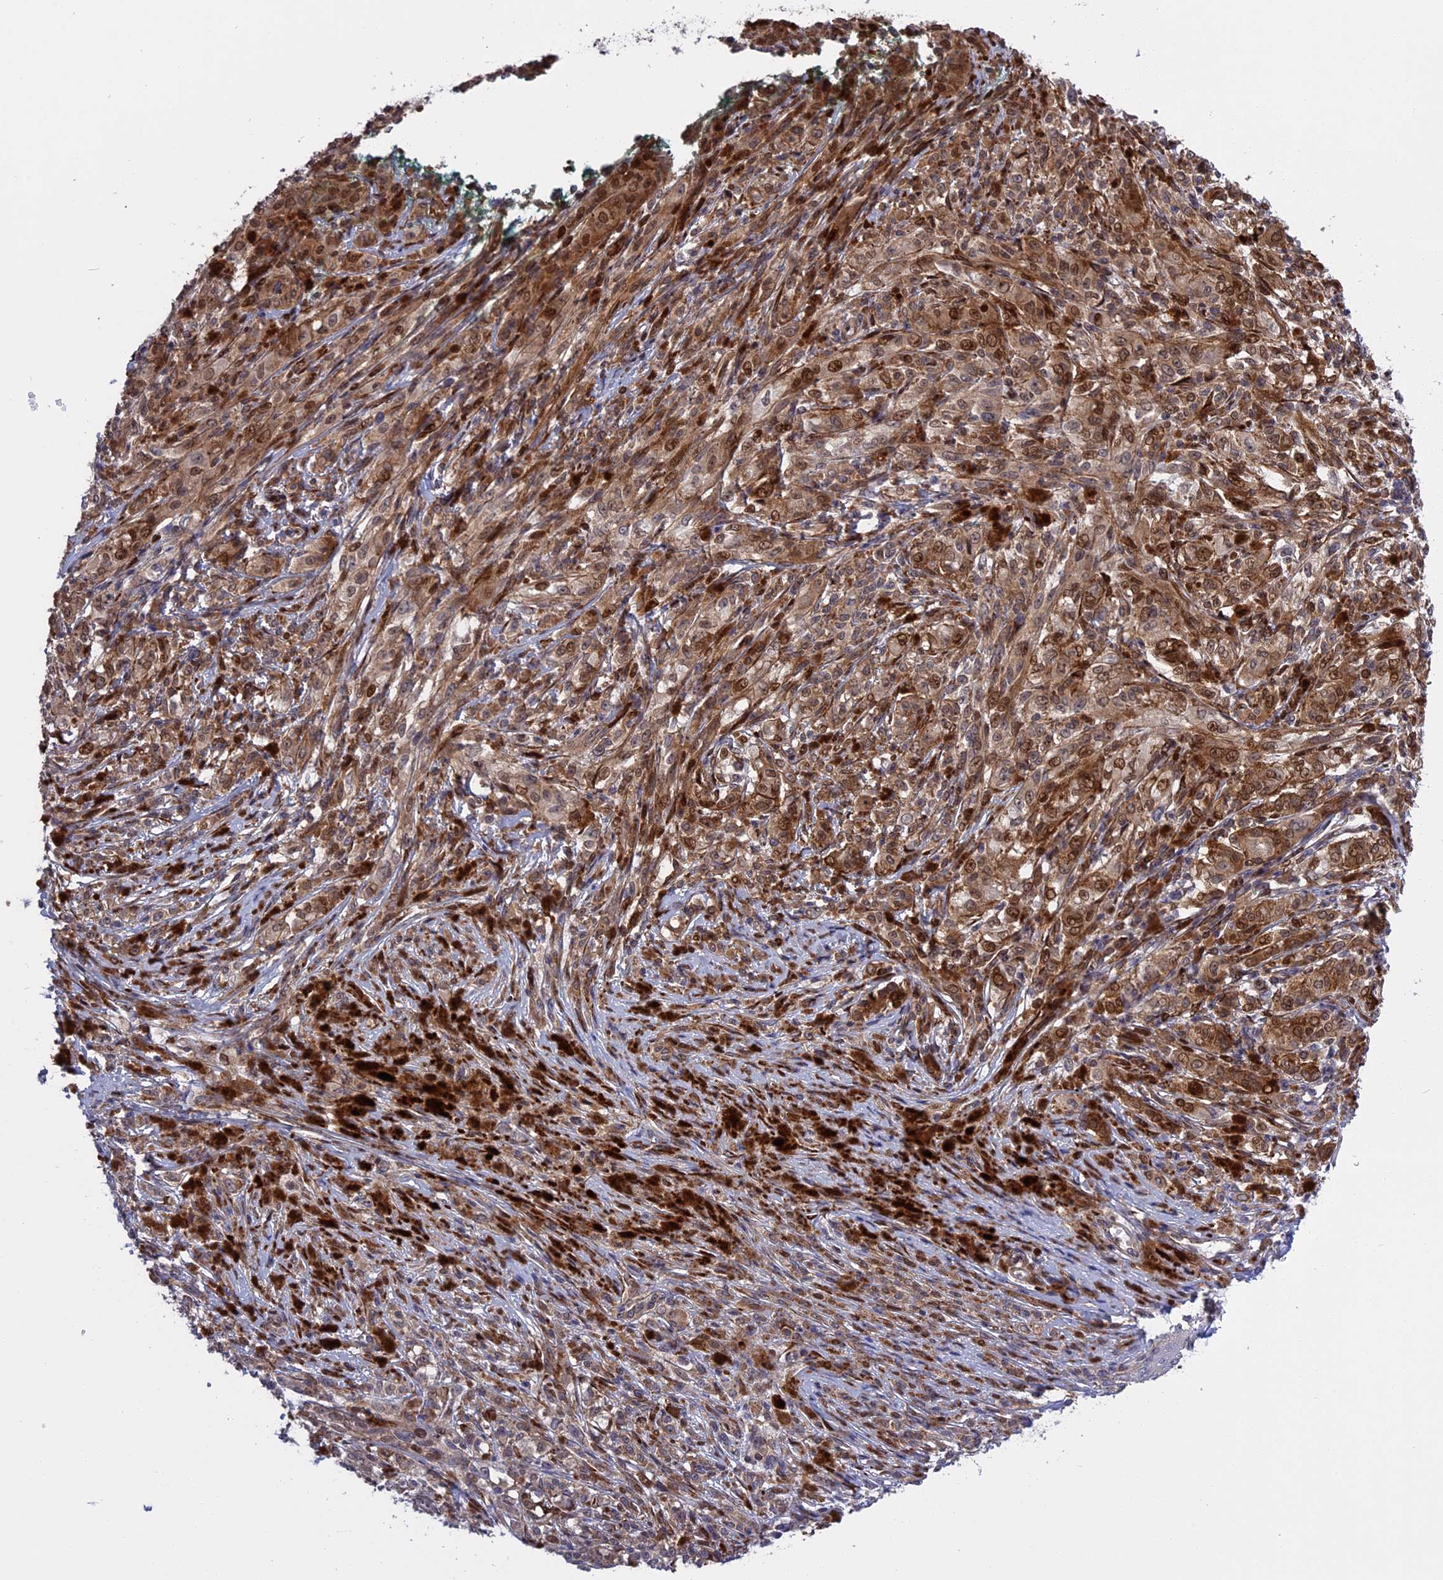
{"staining": {"intensity": "moderate", "quantity": ">75%", "location": "cytoplasmic/membranous,nuclear"}, "tissue": "melanoma", "cell_type": "Tumor cells", "image_type": "cancer", "snomed": [{"axis": "morphology", "description": "Malignant melanoma, NOS"}, {"axis": "topography", "description": "Skin"}], "caption": "Protein staining by immunohistochemistry (IHC) exhibits moderate cytoplasmic/membranous and nuclear positivity in approximately >75% of tumor cells in melanoma.", "gene": "DDX60L", "patient": {"sex": "female", "age": 52}}